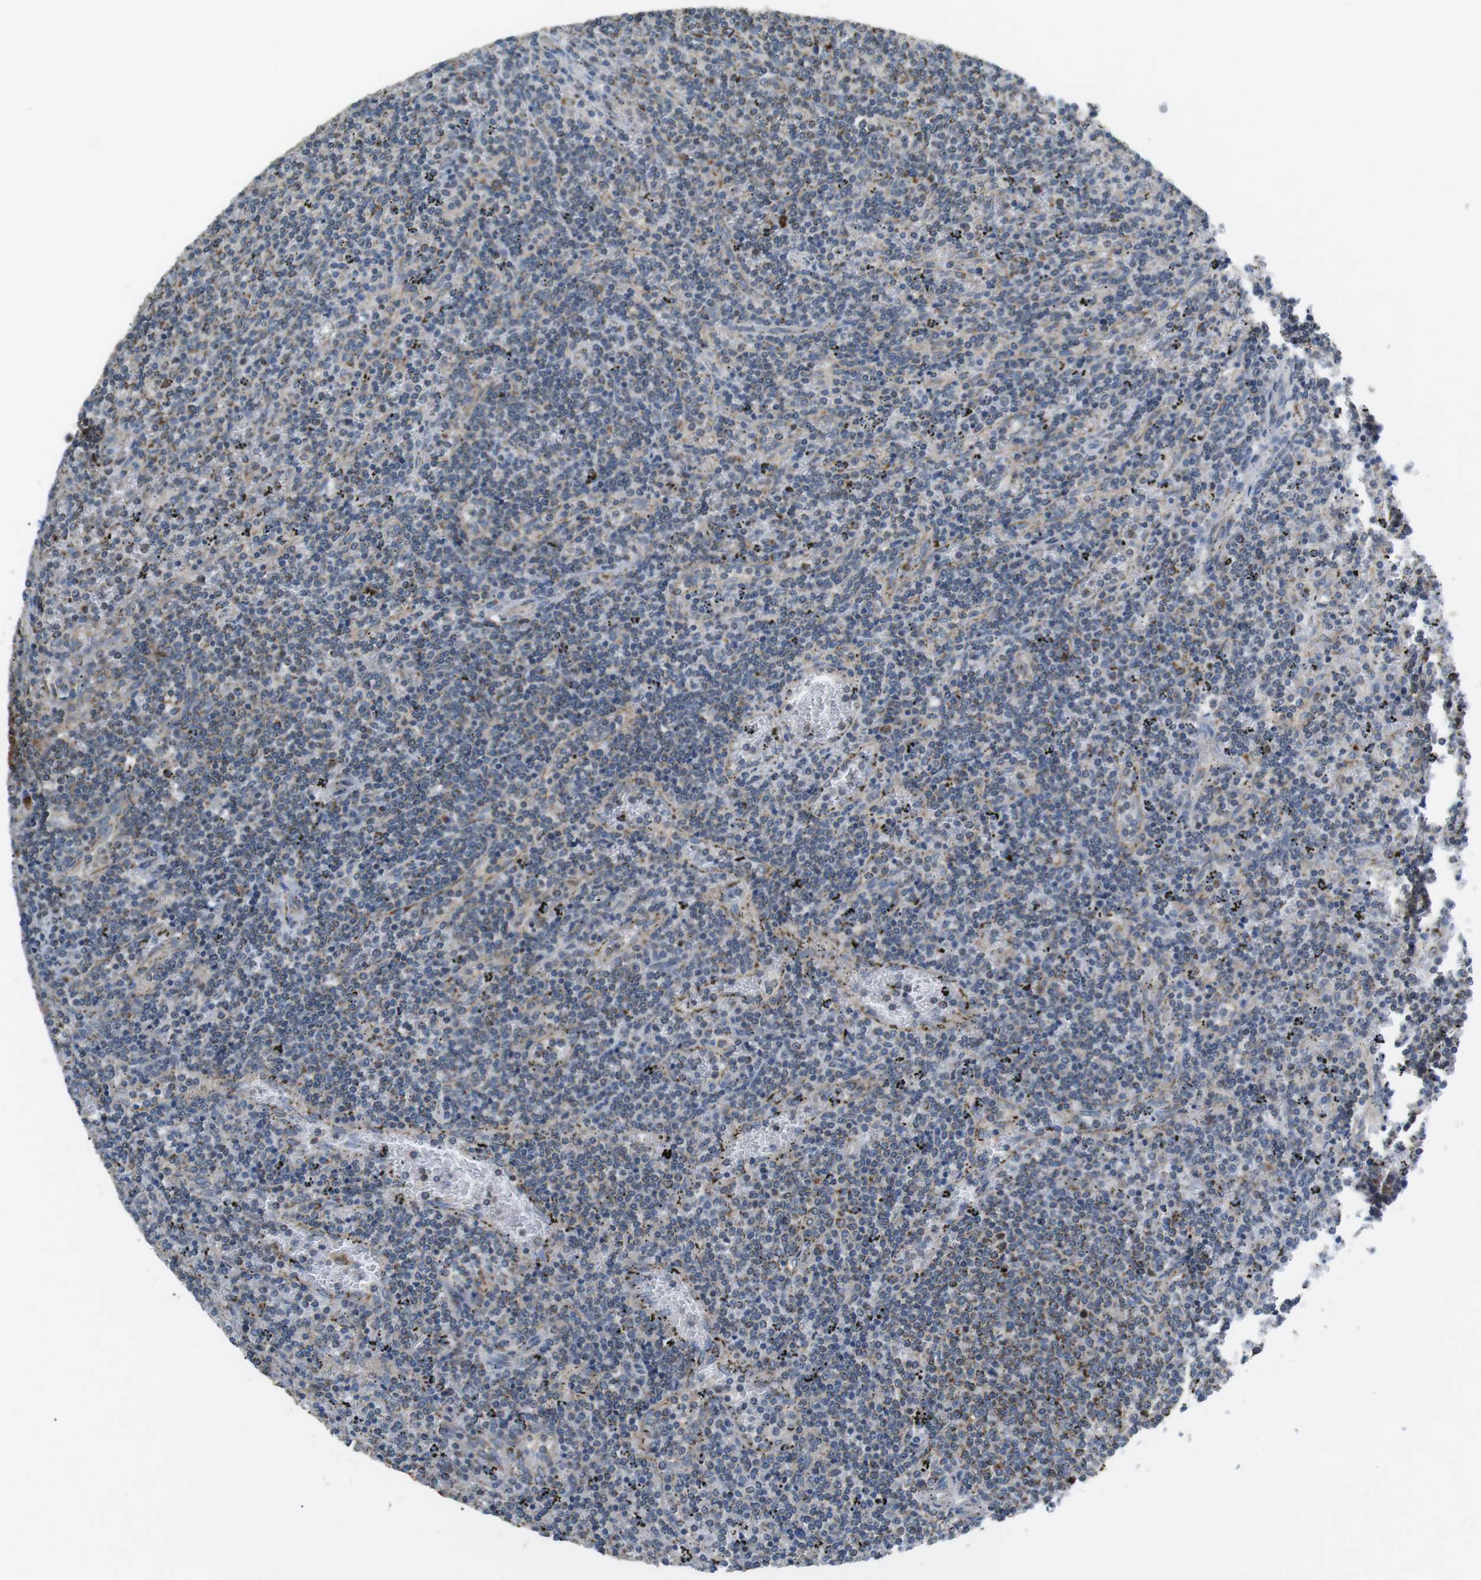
{"staining": {"intensity": "moderate", "quantity": "25%-75%", "location": "cytoplasmic/membranous"}, "tissue": "lymphoma", "cell_type": "Tumor cells", "image_type": "cancer", "snomed": [{"axis": "morphology", "description": "Malignant lymphoma, non-Hodgkin's type, Low grade"}, {"axis": "topography", "description": "Spleen"}], "caption": "Lymphoma stained for a protein displays moderate cytoplasmic/membranous positivity in tumor cells.", "gene": "BACE1", "patient": {"sex": "female", "age": 50}}